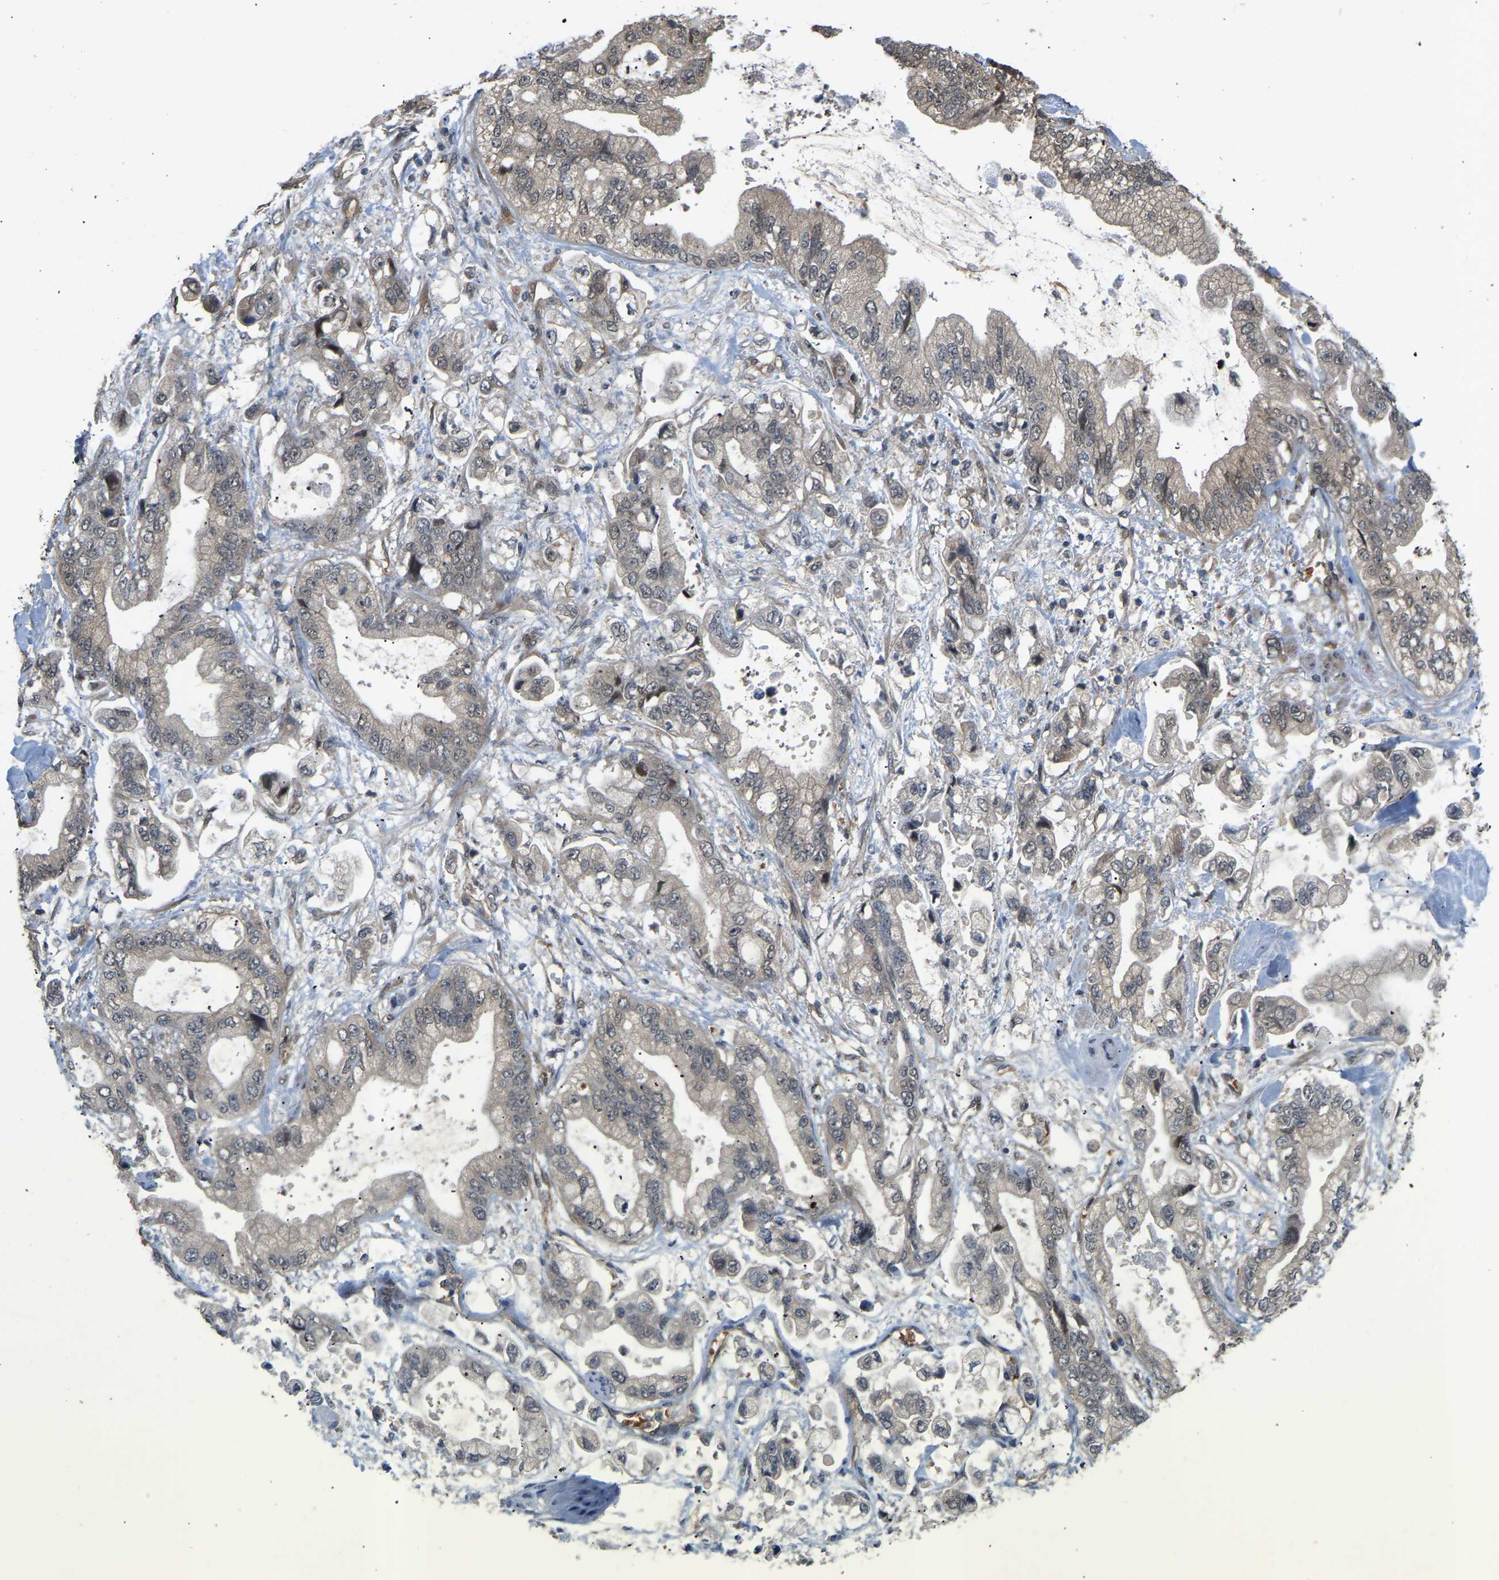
{"staining": {"intensity": "moderate", "quantity": "25%-75%", "location": "cytoplasmic/membranous"}, "tissue": "stomach cancer", "cell_type": "Tumor cells", "image_type": "cancer", "snomed": [{"axis": "morphology", "description": "Normal tissue, NOS"}, {"axis": "morphology", "description": "Adenocarcinoma, NOS"}, {"axis": "topography", "description": "Stomach"}], "caption": "Stomach cancer (adenocarcinoma) tissue displays moderate cytoplasmic/membranous positivity in approximately 25%-75% of tumor cells, visualized by immunohistochemistry.", "gene": "LIMK2", "patient": {"sex": "male", "age": 62}}